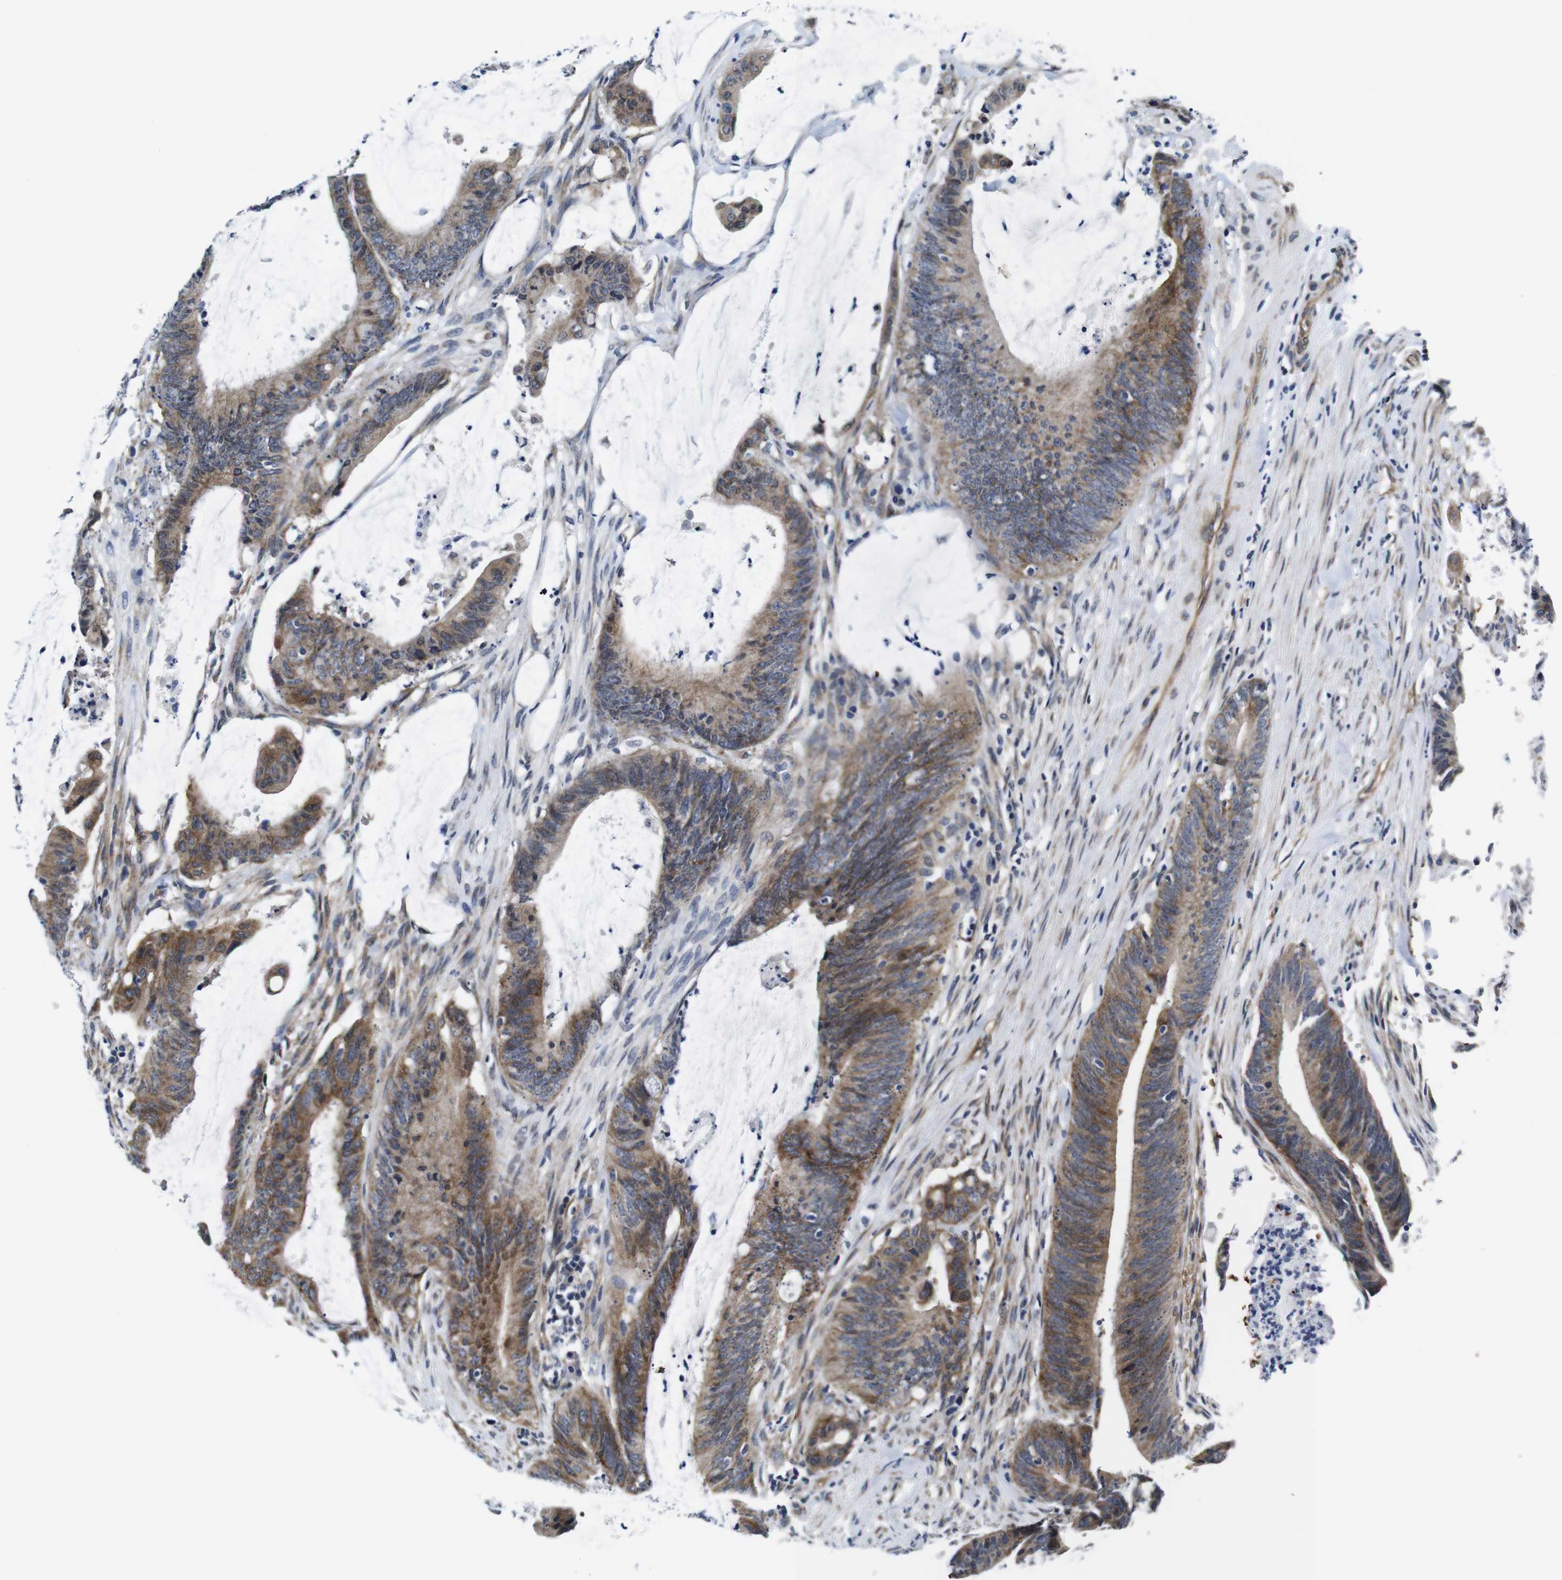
{"staining": {"intensity": "moderate", "quantity": ">75%", "location": "cytoplasmic/membranous"}, "tissue": "colorectal cancer", "cell_type": "Tumor cells", "image_type": "cancer", "snomed": [{"axis": "morphology", "description": "Adenocarcinoma, NOS"}, {"axis": "topography", "description": "Rectum"}], "caption": "Colorectal cancer (adenocarcinoma) stained for a protein demonstrates moderate cytoplasmic/membranous positivity in tumor cells.", "gene": "SOCS3", "patient": {"sex": "female", "age": 66}}